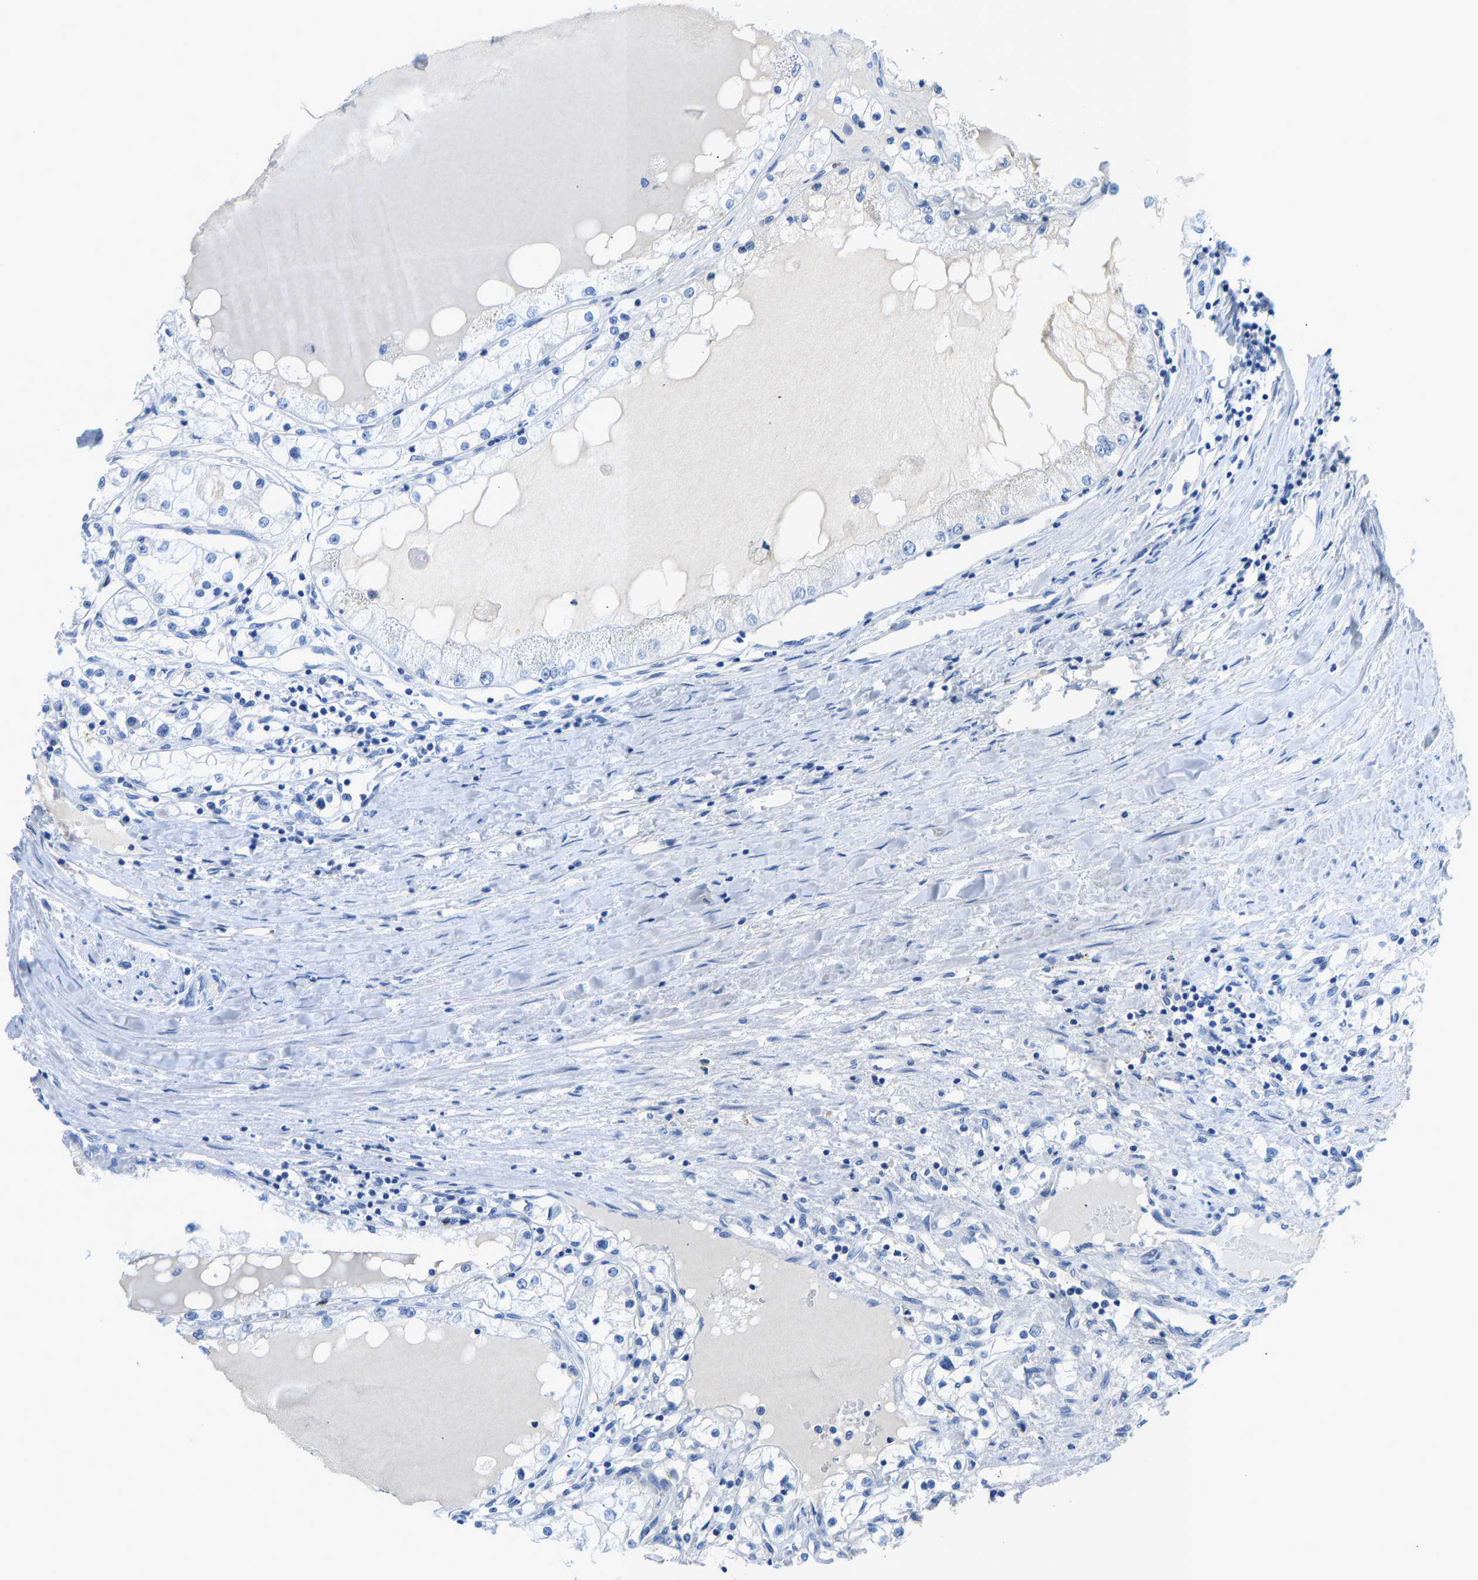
{"staining": {"intensity": "negative", "quantity": "none", "location": "none"}, "tissue": "renal cancer", "cell_type": "Tumor cells", "image_type": "cancer", "snomed": [{"axis": "morphology", "description": "Adenocarcinoma, NOS"}, {"axis": "topography", "description": "Kidney"}], "caption": "Photomicrograph shows no protein staining in tumor cells of renal adenocarcinoma tissue.", "gene": "TXNDC2", "patient": {"sex": "male", "age": 68}}